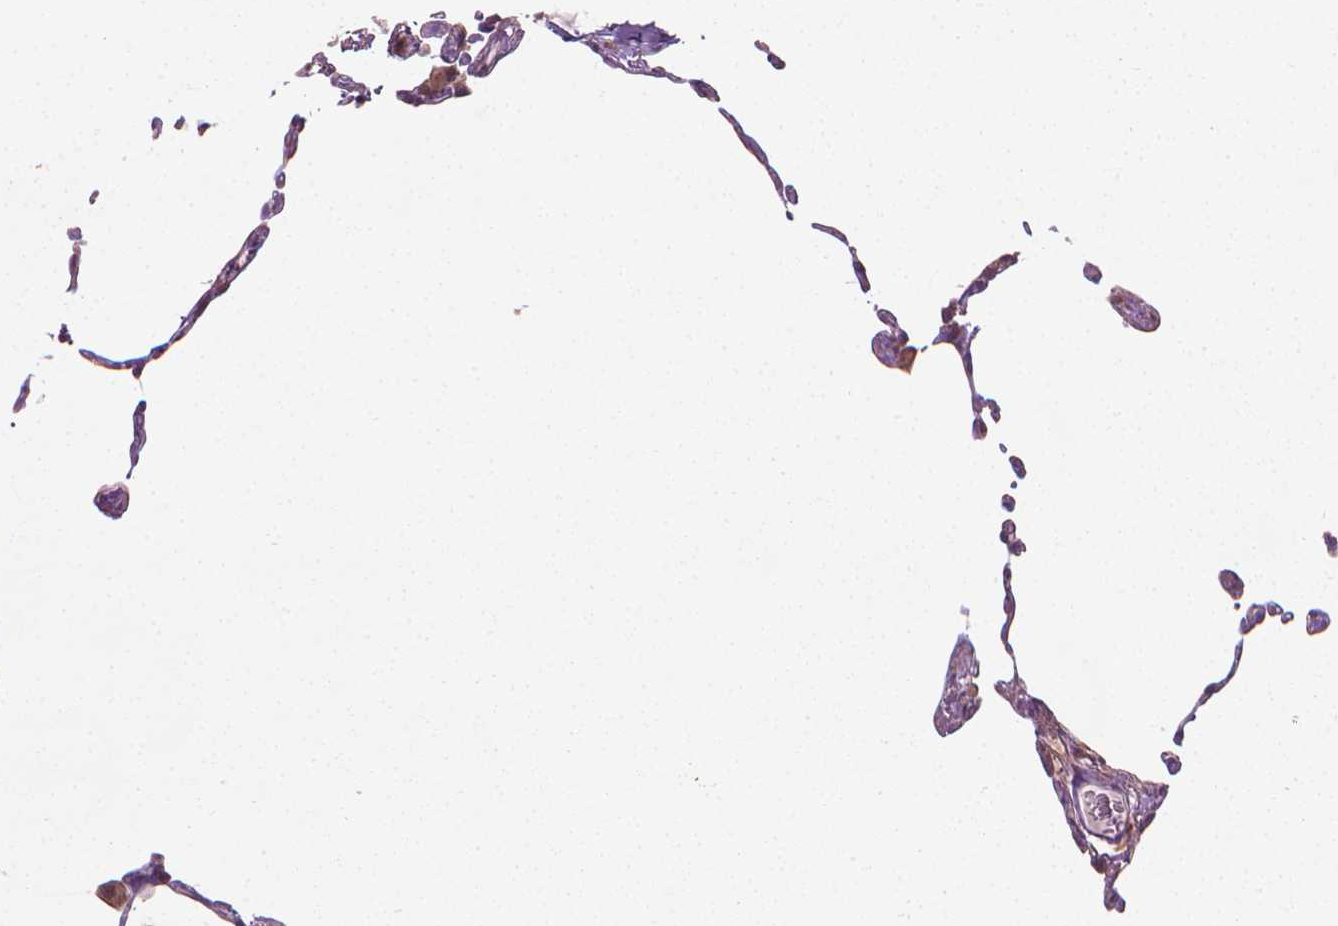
{"staining": {"intensity": "weak", "quantity": "25%-75%", "location": "cytoplasmic/membranous"}, "tissue": "lung", "cell_type": "Alveolar cells", "image_type": "normal", "snomed": [{"axis": "morphology", "description": "Normal tissue, NOS"}, {"axis": "topography", "description": "Lung"}], "caption": "This photomicrograph displays IHC staining of normal human lung, with low weak cytoplasmic/membranous positivity in approximately 25%-75% of alveolar cells.", "gene": "PRAG1", "patient": {"sex": "female", "age": 57}}